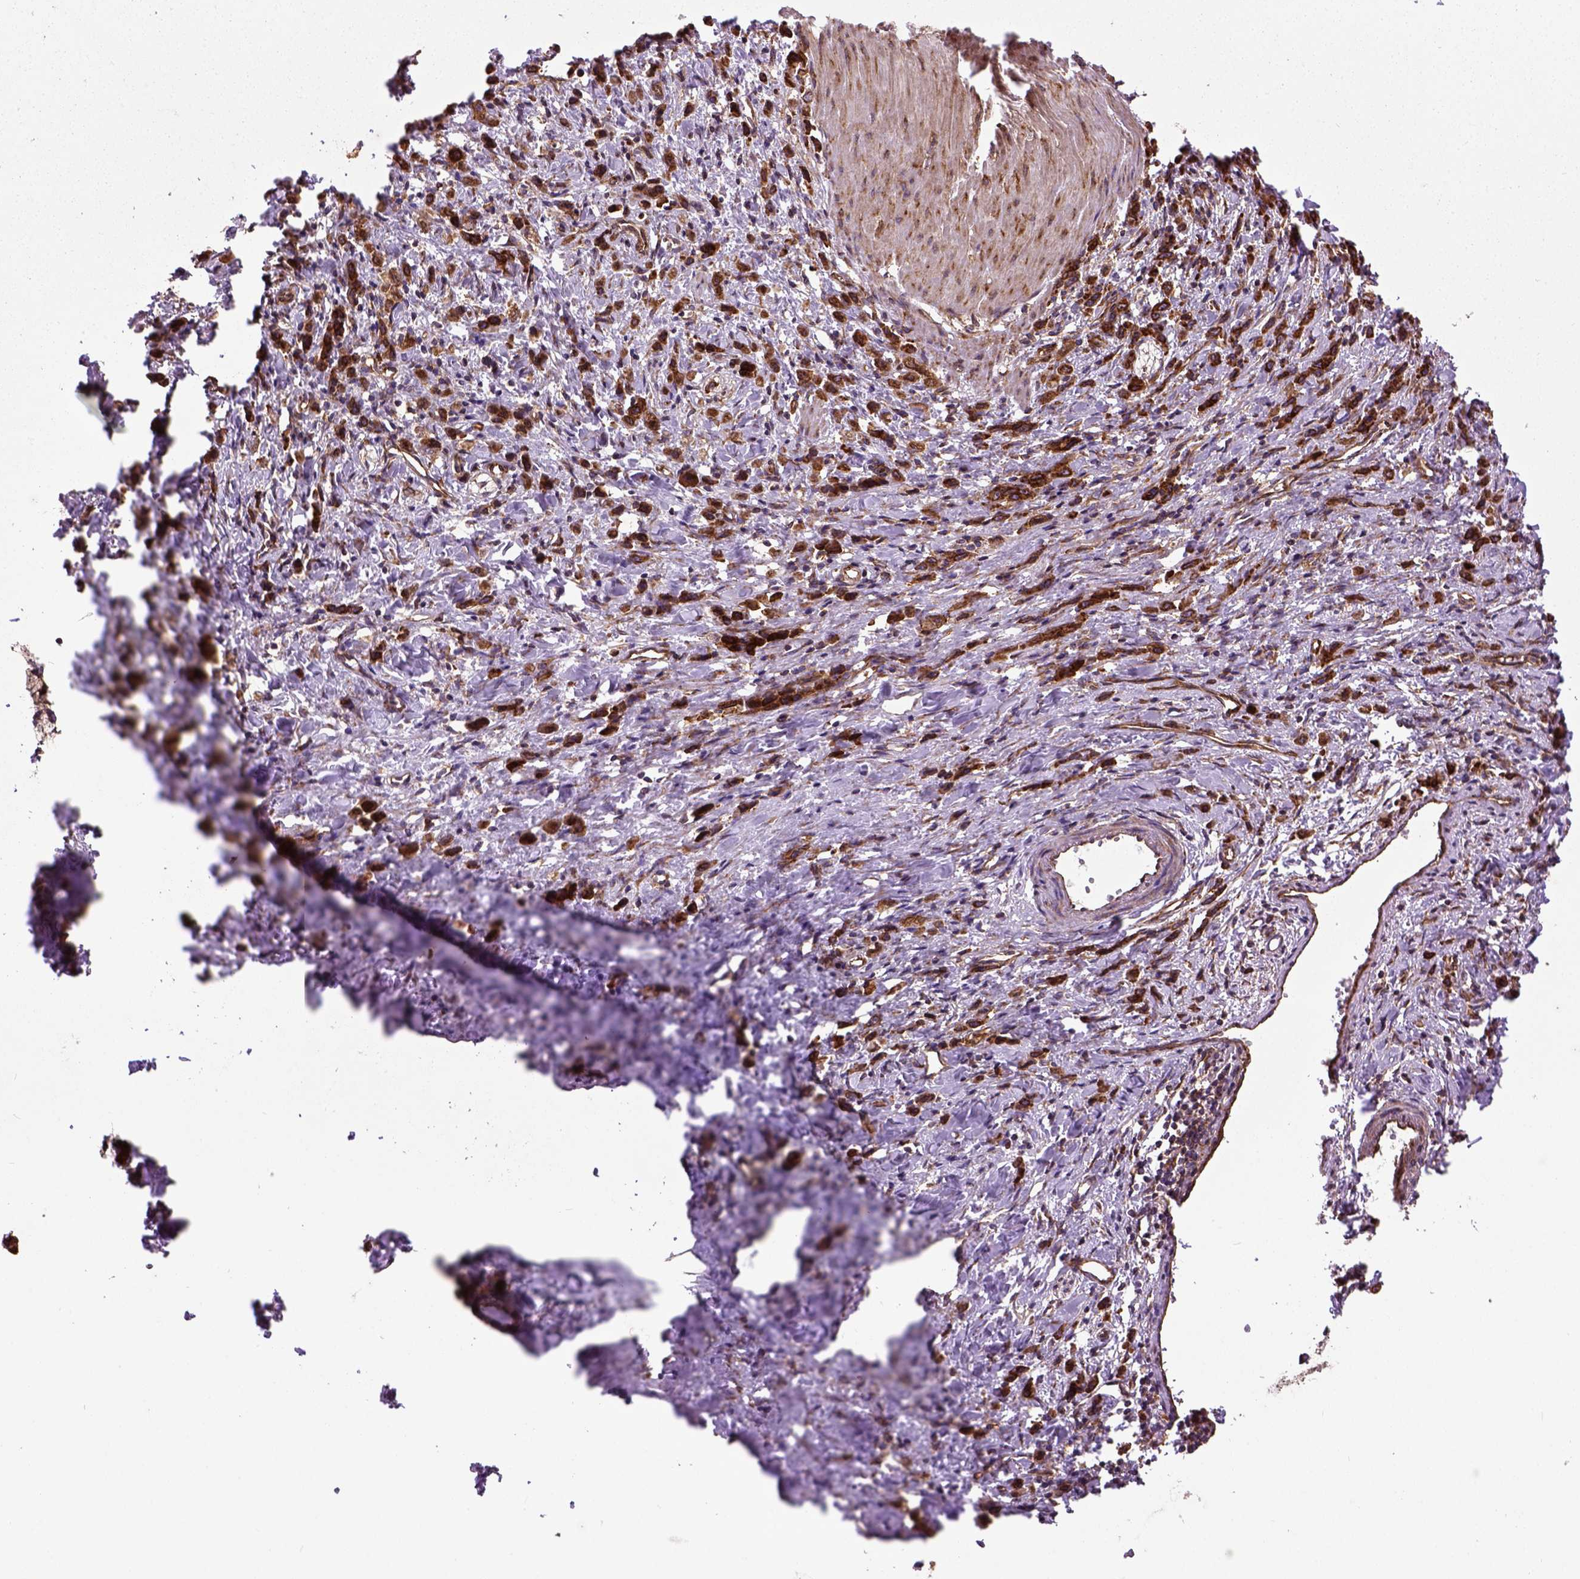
{"staining": {"intensity": "strong", "quantity": ">75%", "location": "cytoplasmic/membranous"}, "tissue": "stomach cancer", "cell_type": "Tumor cells", "image_type": "cancer", "snomed": [{"axis": "morphology", "description": "Adenocarcinoma, NOS"}, {"axis": "topography", "description": "Stomach"}], "caption": "This is a micrograph of immunohistochemistry (IHC) staining of stomach cancer (adenocarcinoma), which shows strong staining in the cytoplasmic/membranous of tumor cells.", "gene": "CAPRIN1", "patient": {"sex": "male", "age": 47}}